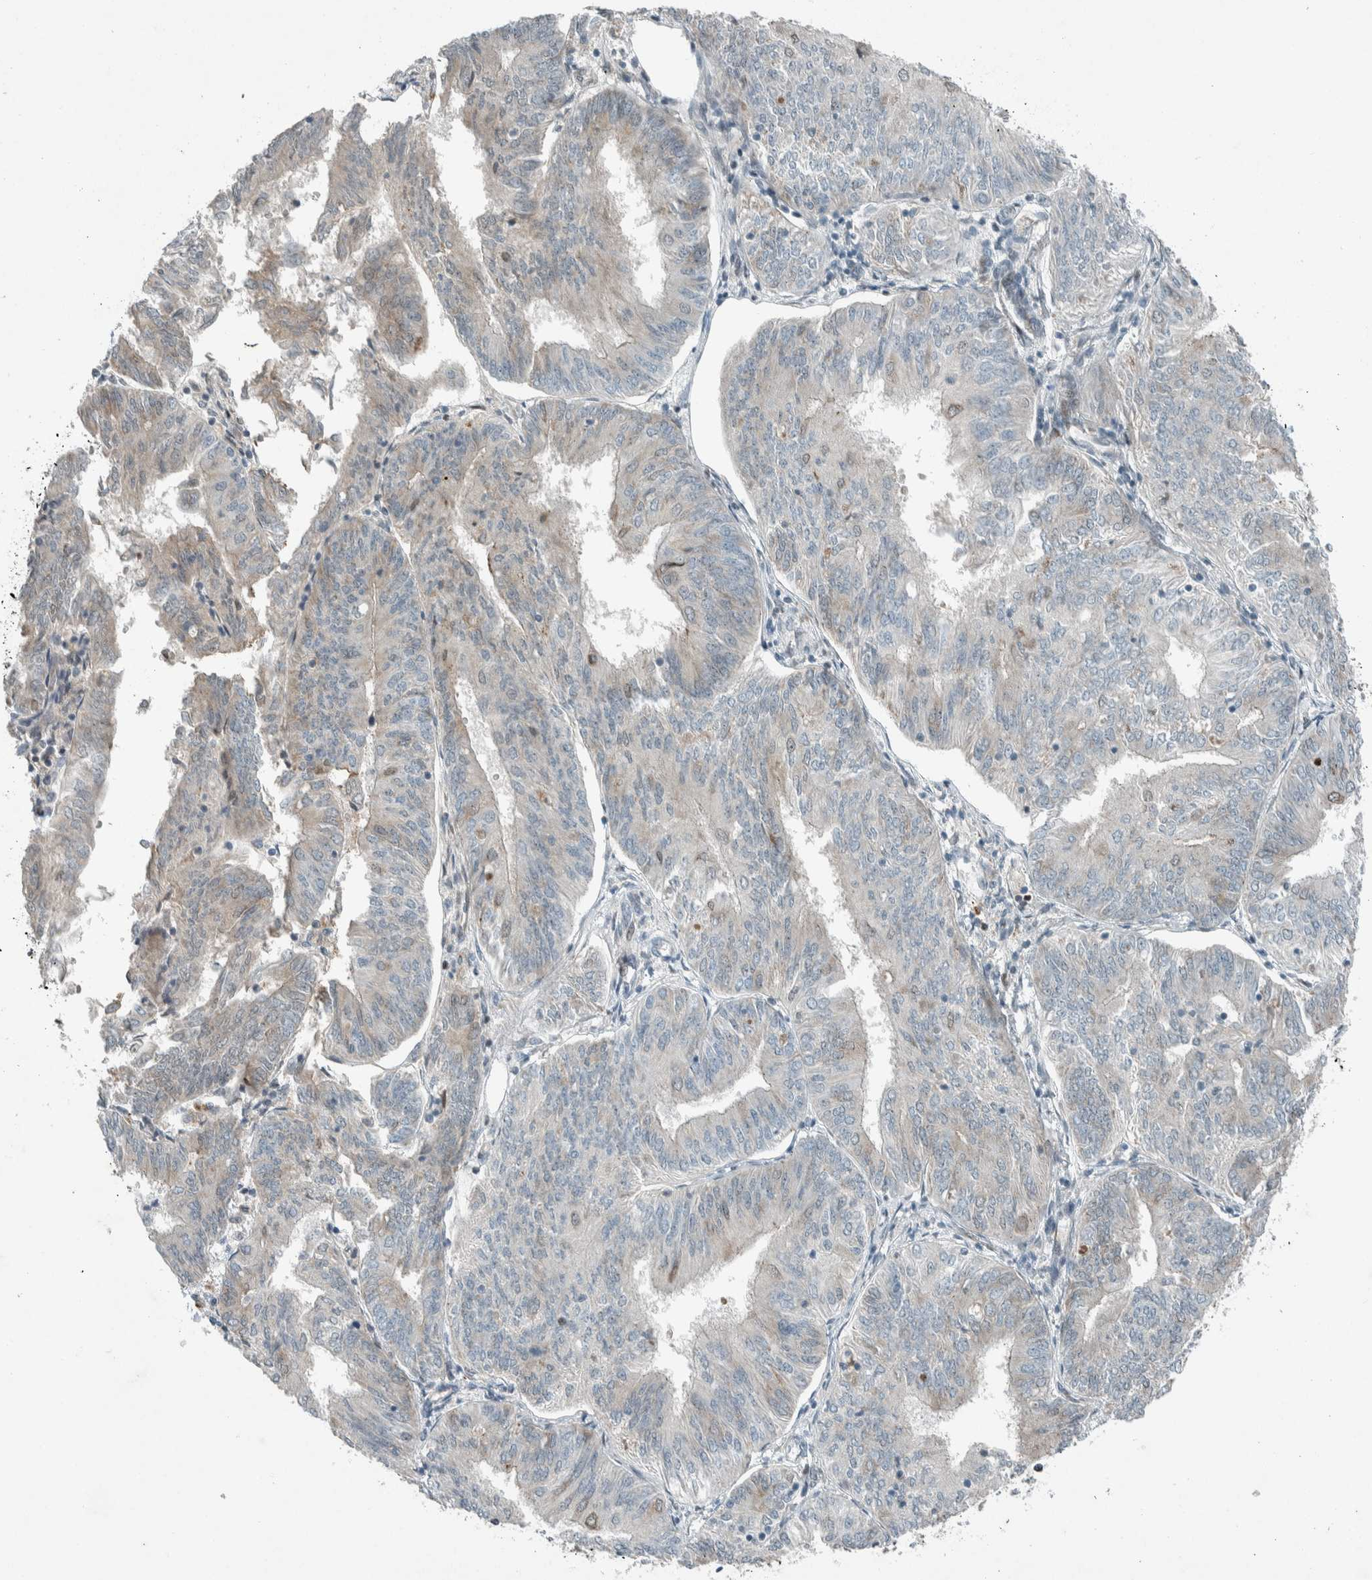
{"staining": {"intensity": "weak", "quantity": "<25%", "location": "cytoplasmic/membranous,nuclear"}, "tissue": "endometrial cancer", "cell_type": "Tumor cells", "image_type": "cancer", "snomed": [{"axis": "morphology", "description": "Adenocarcinoma, NOS"}, {"axis": "topography", "description": "Endometrium"}], "caption": "Tumor cells are negative for brown protein staining in endometrial cancer (adenocarcinoma). (DAB (3,3'-diaminobenzidine) IHC, high magnification).", "gene": "CERCAM", "patient": {"sex": "female", "age": 58}}